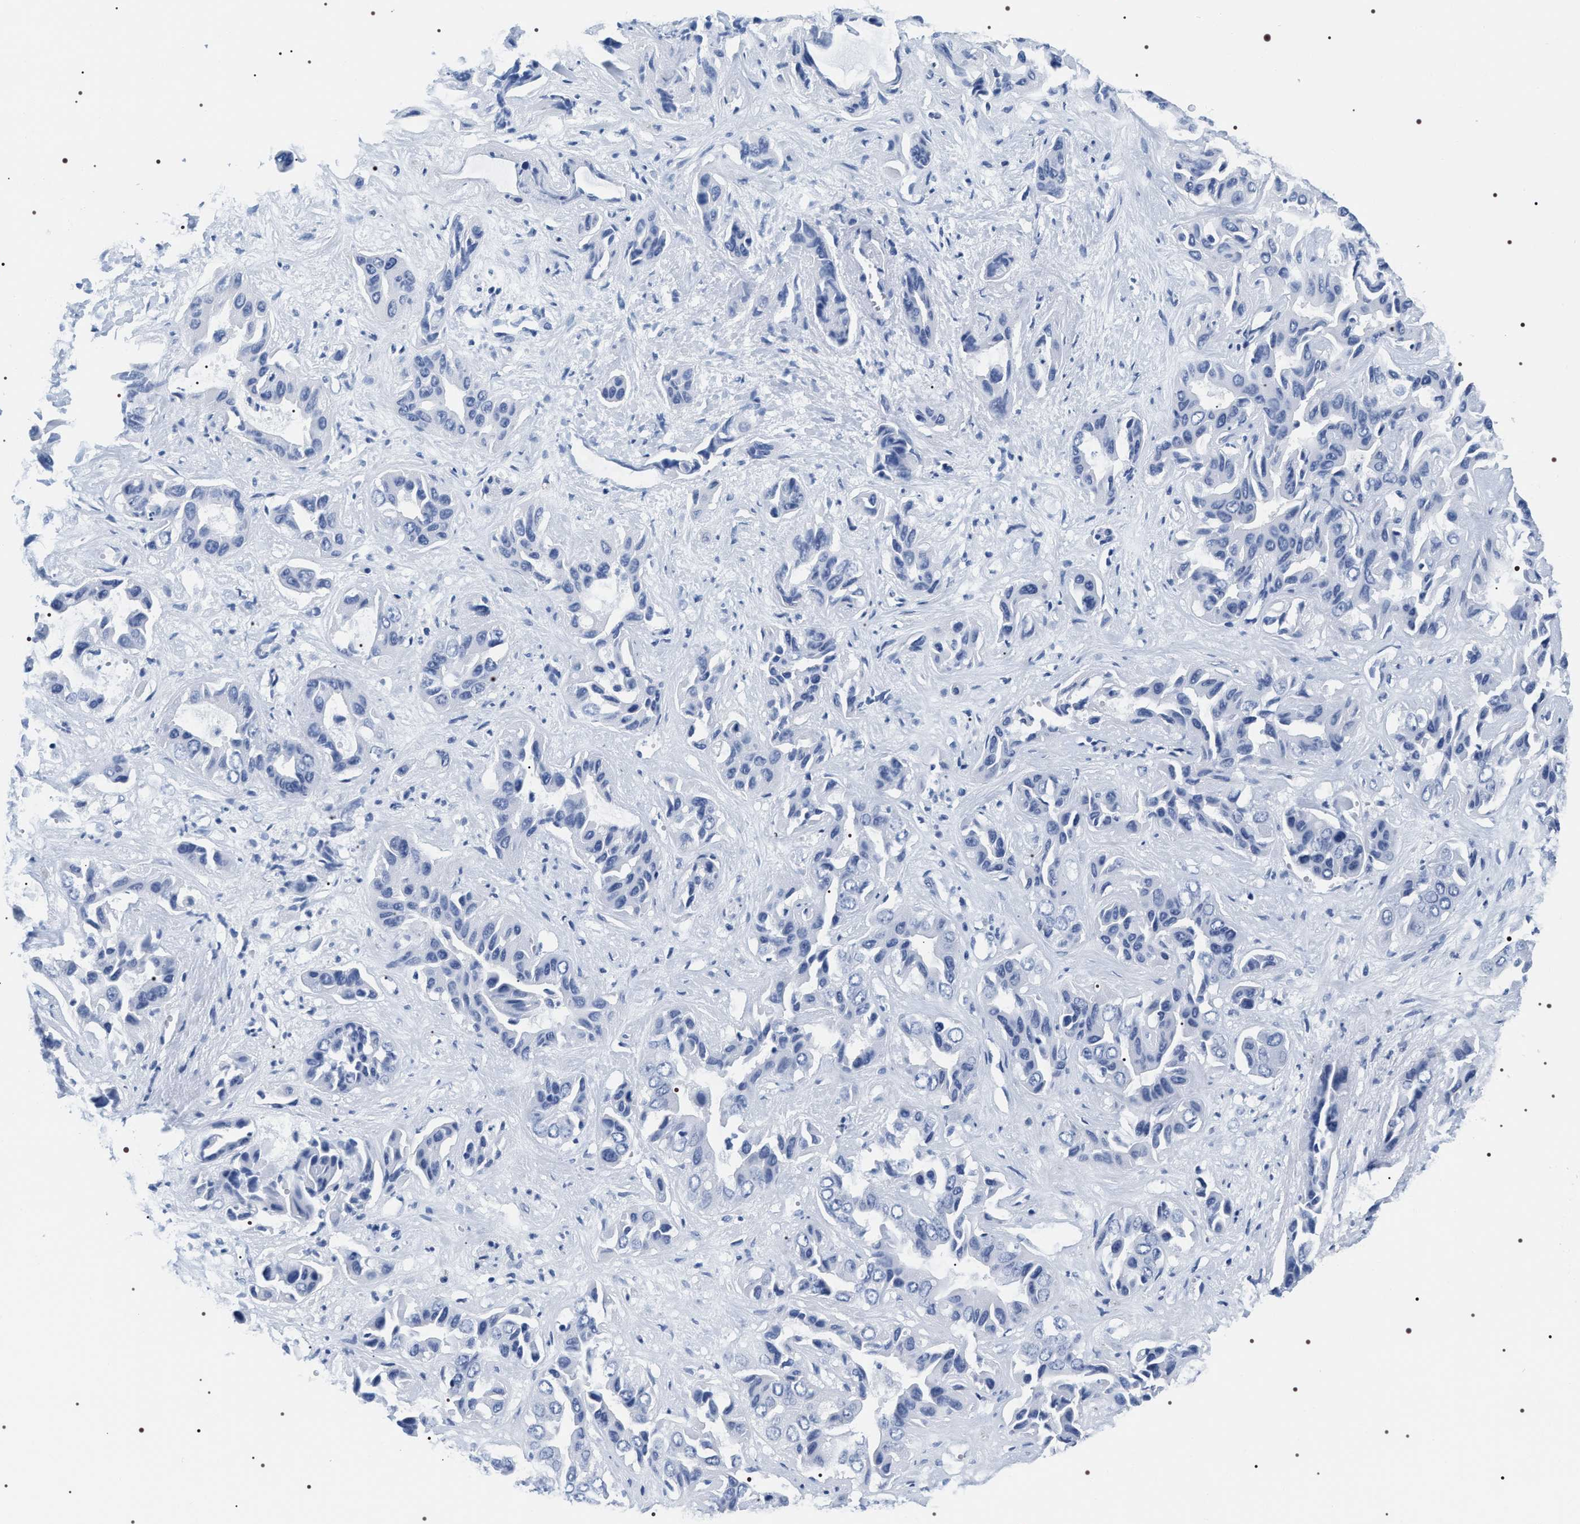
{"staining": {"intensity": "negative", "quantity": "none", "location": "none"}, "tissue": "liver cancer", "cell_type": "Tumor cells", "image_type": "cancer", "snomed": [{"axis": "morphology", "description": "Cholangiocarcinoma"}, {"axis": "topography", "description": "Liver"}], "caption": "IHC histopathology image of human liver cancer (cholangiocarcinoma) stained for a protein (brown), which reveals no staining in tumor cells.", "gene": "ADH4", "patient": {"sex": "female", "age": 52}}